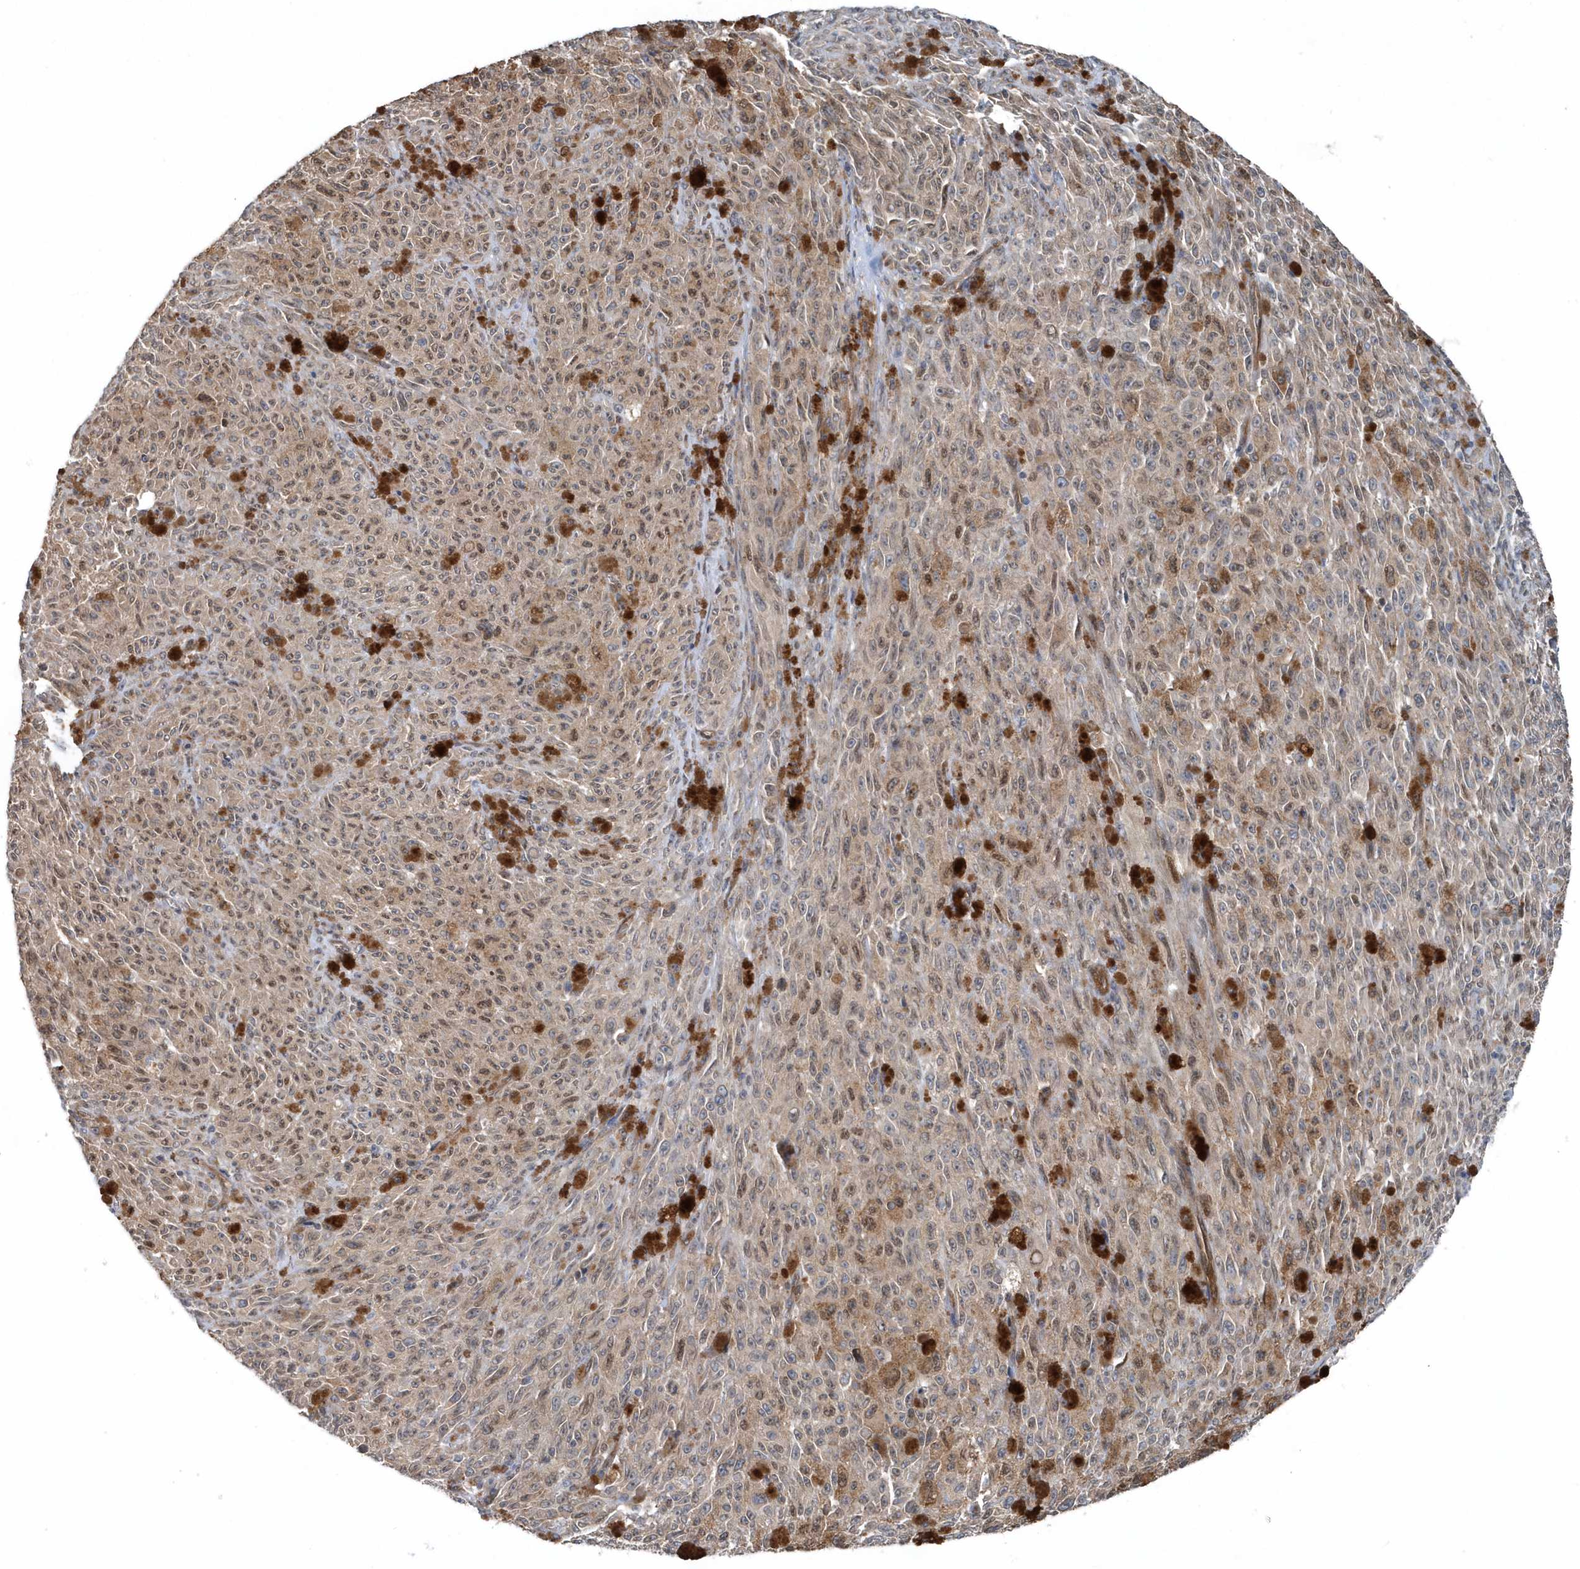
{"staining": {"intensity": "weak", "quantity": "25%-75%", "location": "cytoplasmic/membranous"}, "tissue": "melanoma", "cell_type": "Tumor cells", "image_type": "cancer", "snomed": [{"axis": "morphology", "description": "Malignant melanoma, NOS"}, {"axis": "topography", "description": "Skin"}], "caption": "Immunohistochemical staining of human melanoma demonstrates low levels of weak cytoplasmic/membranous protein expression in approximately 25%-75% of tumor cells. The staining was performed using DAB, with brown indicating positive protein expression. Nuclei are stained blue with hematoxylin.", "gene": "MCC", "patient": {"sex": "female", "age": 82}}